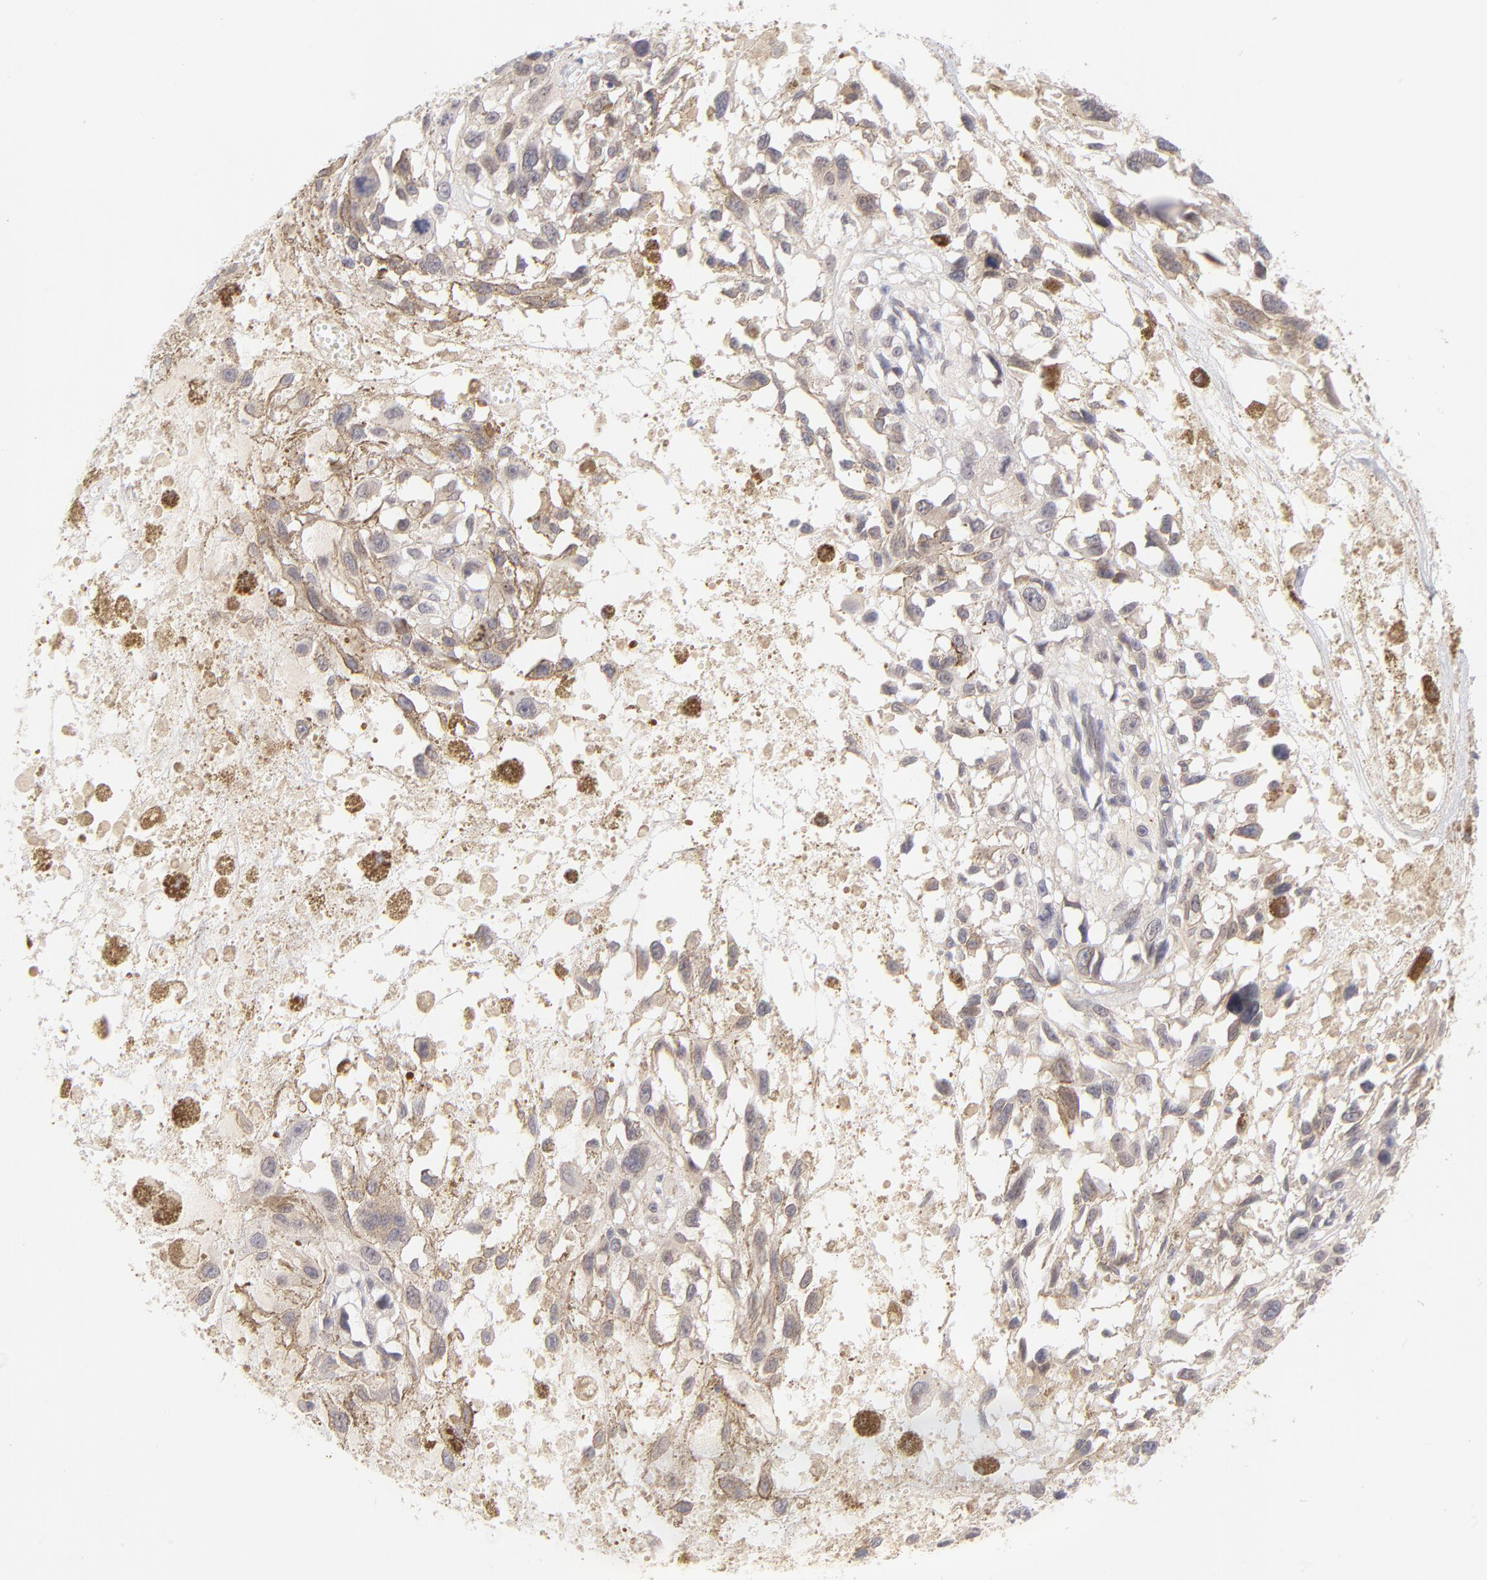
{"staining": {"intensity": "weak", "quantity": "25%-75%", "location": "cytoplasmic/membranous"}, "tissue": "melanoma", "cell_type": "Tumor cells", "image_type": "cancer", "snomed": [{"axis": "morphology", "description": "Malignant melanoma, Metastatic site"}, {"axis": "topography", "description": "Lymph node"}], "caption": "This is a photomicrograph of immunohistochemistry (IHC) staining of melanoma, which shows weak positivity in the cytoplasmic/membranous of tumor cells.", "gene": "CASP6", "patient": {"sex": "male", "age": 59}}